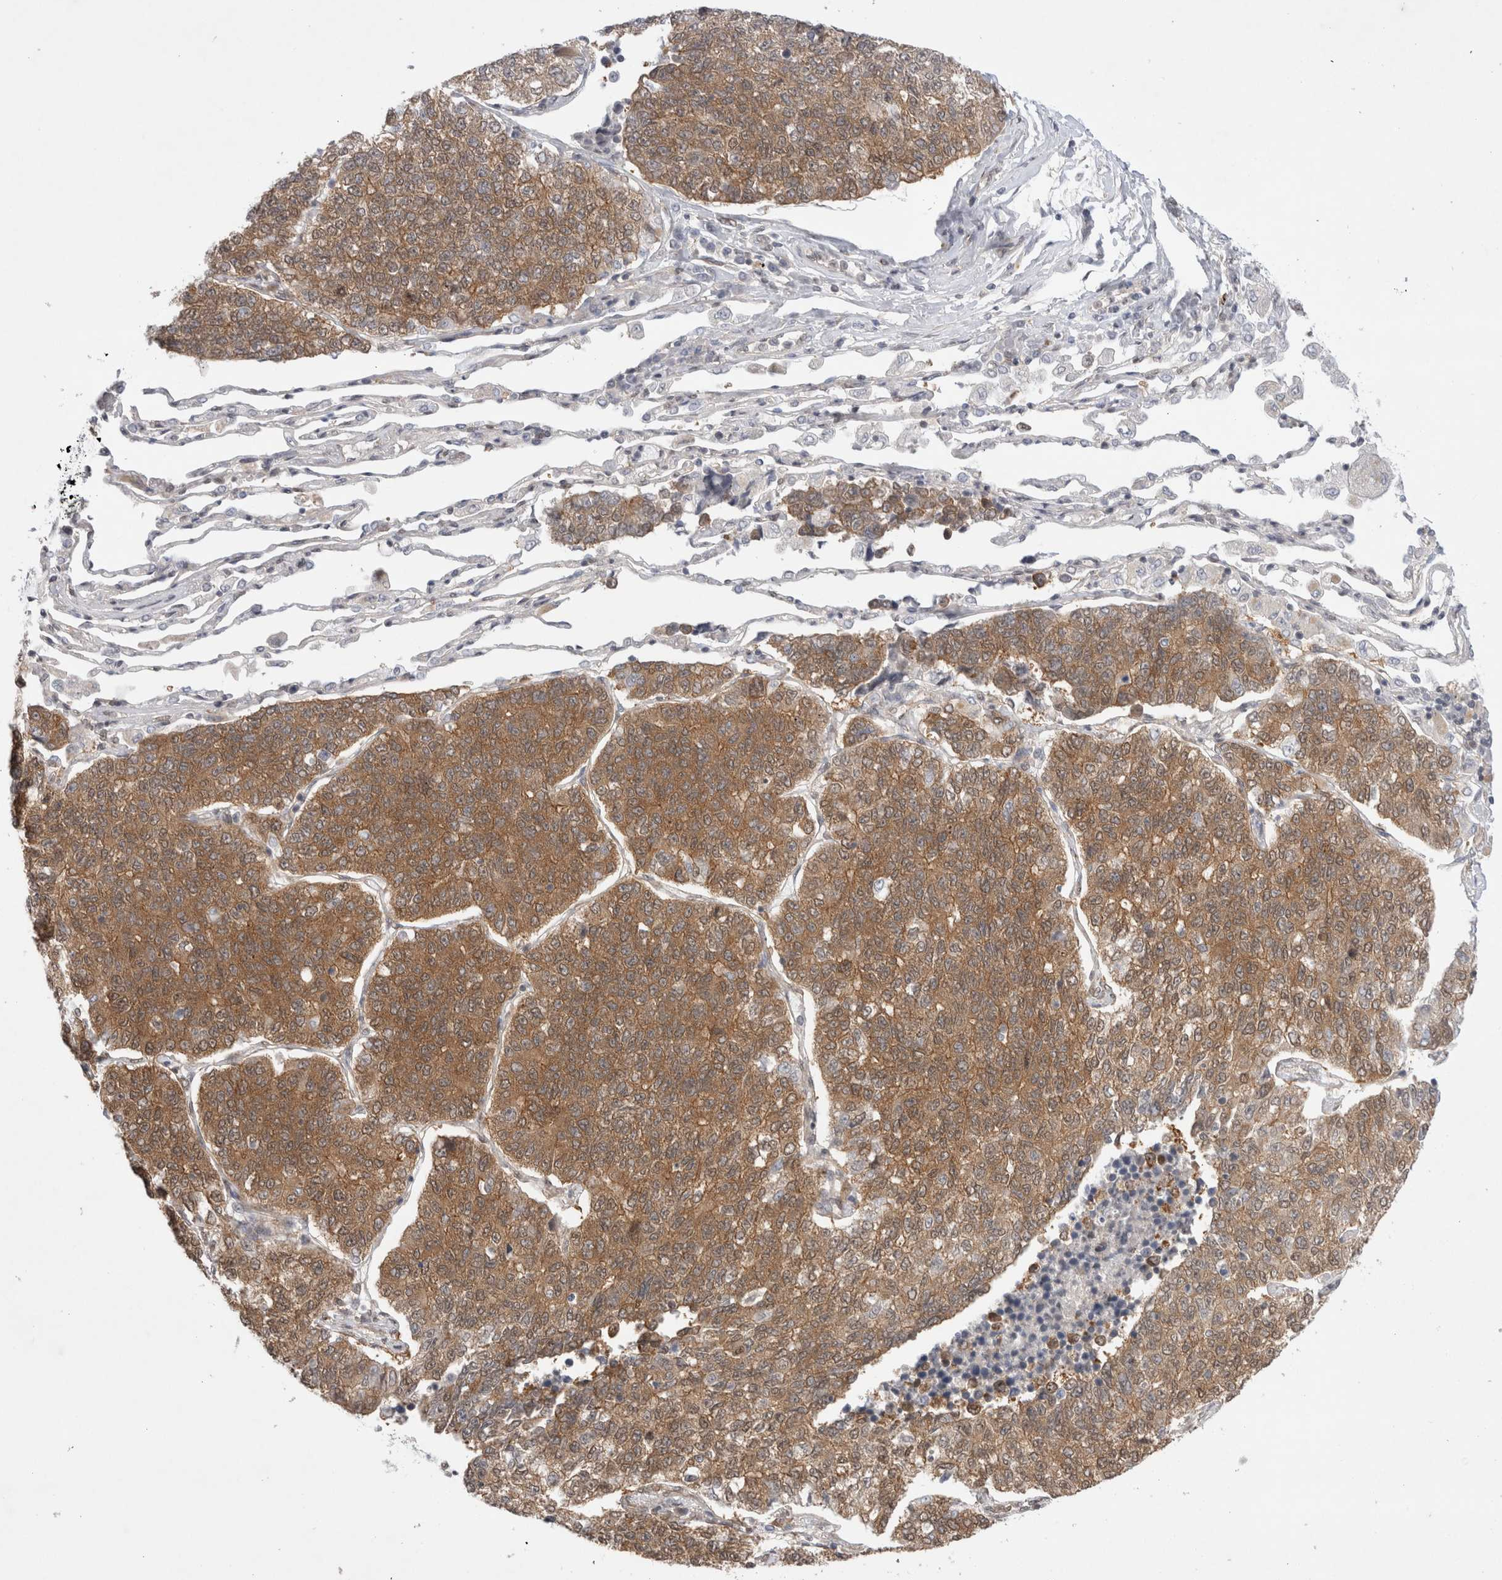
{"staining": {"intensity": "moderate", "quantity": ">75%", "location": "cytoplasmic/membranous"}, "tissue": "lung cancer", "cell_type": "Tumor cells", "image_type": "cancer", "snomed": [{"axis": "morphology", "description": "Adenocarcinoma, NOS"}, {"axis": "topography", "description": "Lung"}], "caption": "Moderate cytoplasmic/membranous positivity is identified in approximately >75% of tumor cells in adenocarcinoma (lung). The staining was performed using DAB to visualize the protein expression in brown, while the nuclei were stained in blue with hematoxylin (Magnification: 20x).", "gene": "WIPF2", "patient": {"sex": "male", "age": 49}}